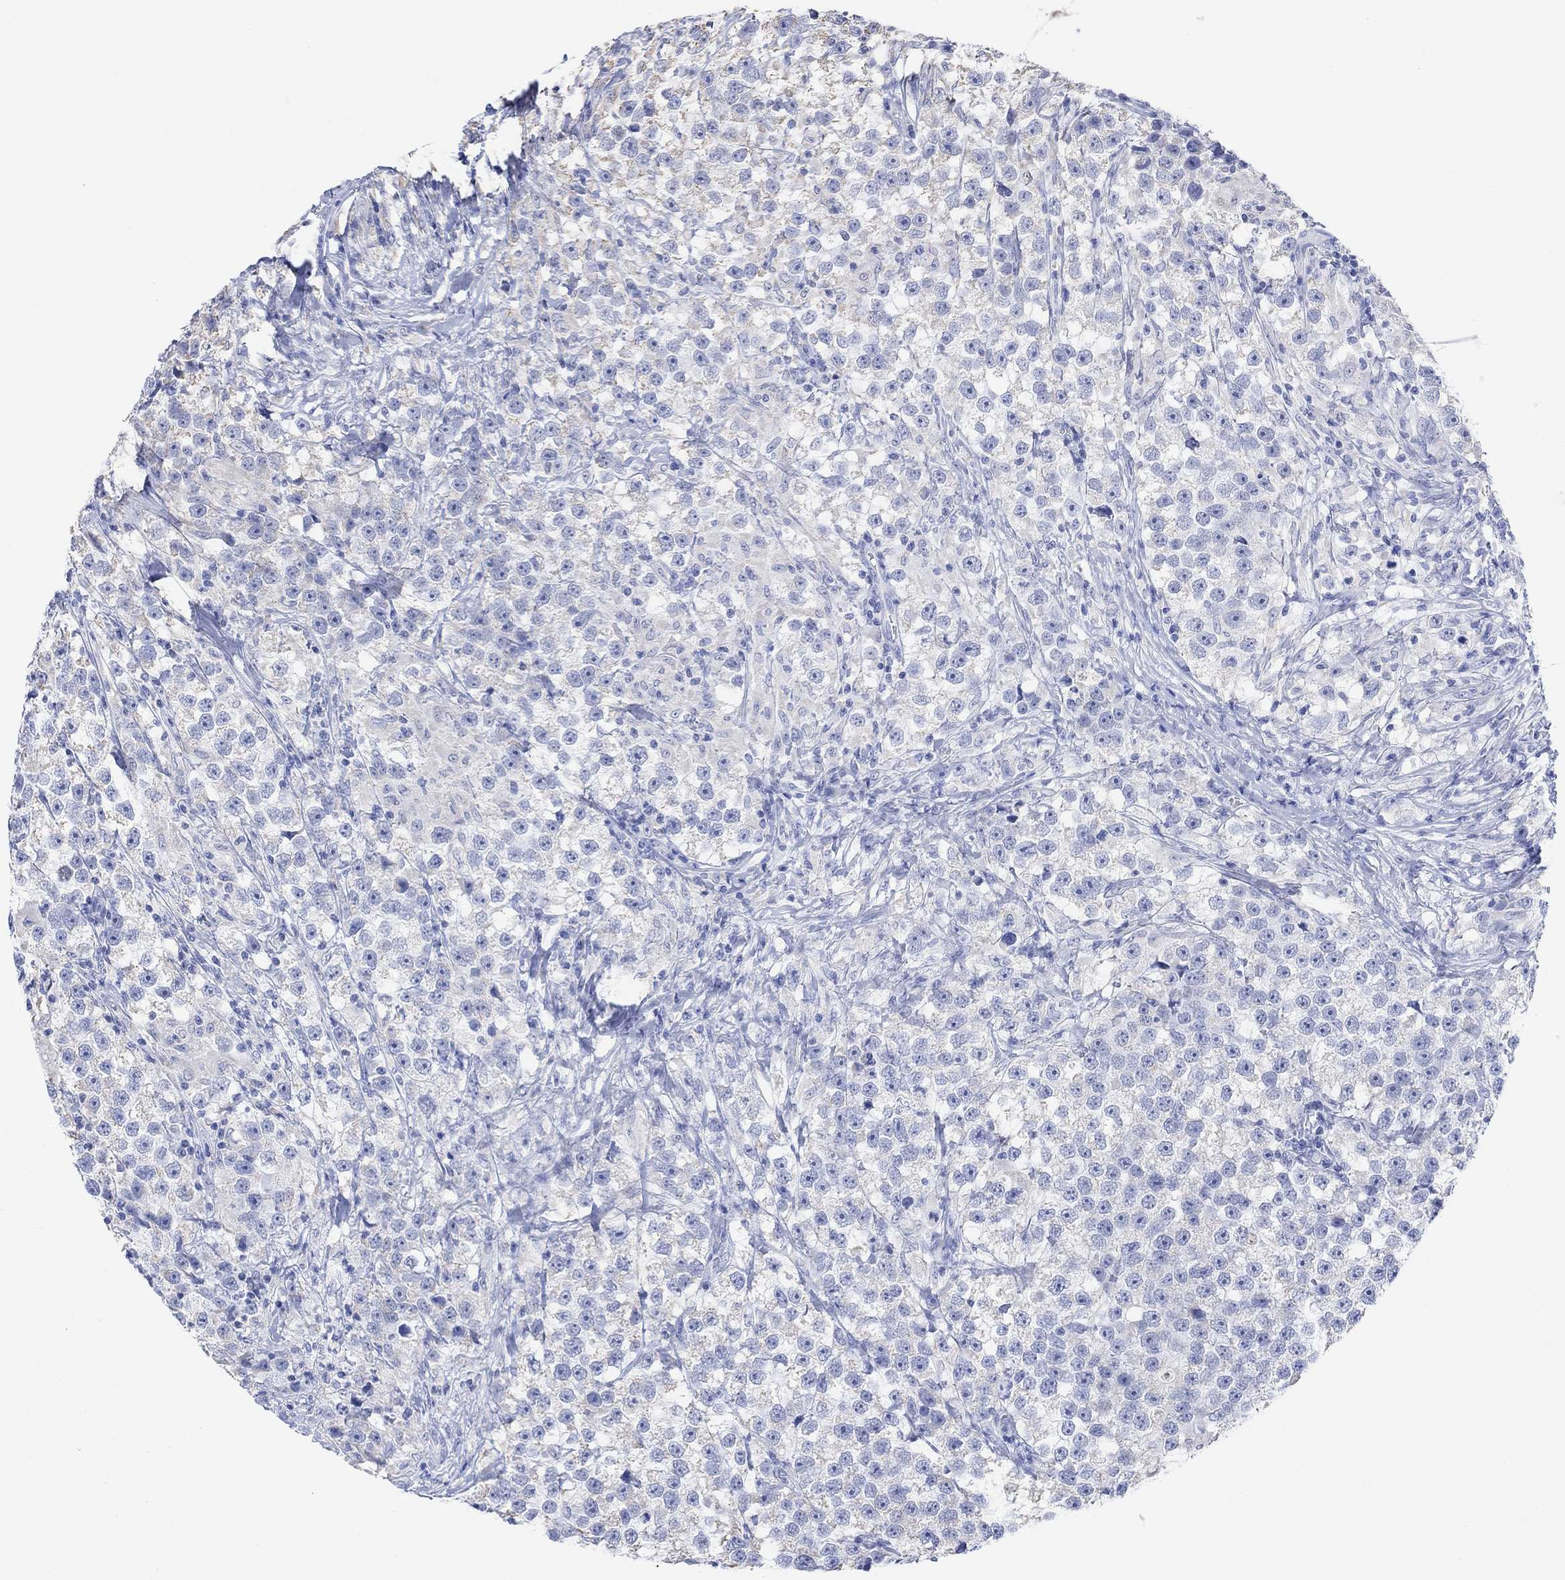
{"staining": {"intensity": "negative", "quantity": "none", "location": "none"}, "tissue": "testis cancer", "cell_type": "Tumor cells", "image_type": "cancer", "snomed": [{"axis": "morphology", "description": "Seminoma, NOS"}, {"axis": "topography", "description": "Testis"}], "caption": "Immunohistochemistry histopathology image of seminoma (testis) stained for a protein (brown), which reveals no expression in tumor cells. Nuclei are stained in blue.", "gene": "SYT12", "patient": {"sex": "male", "age": 46}}